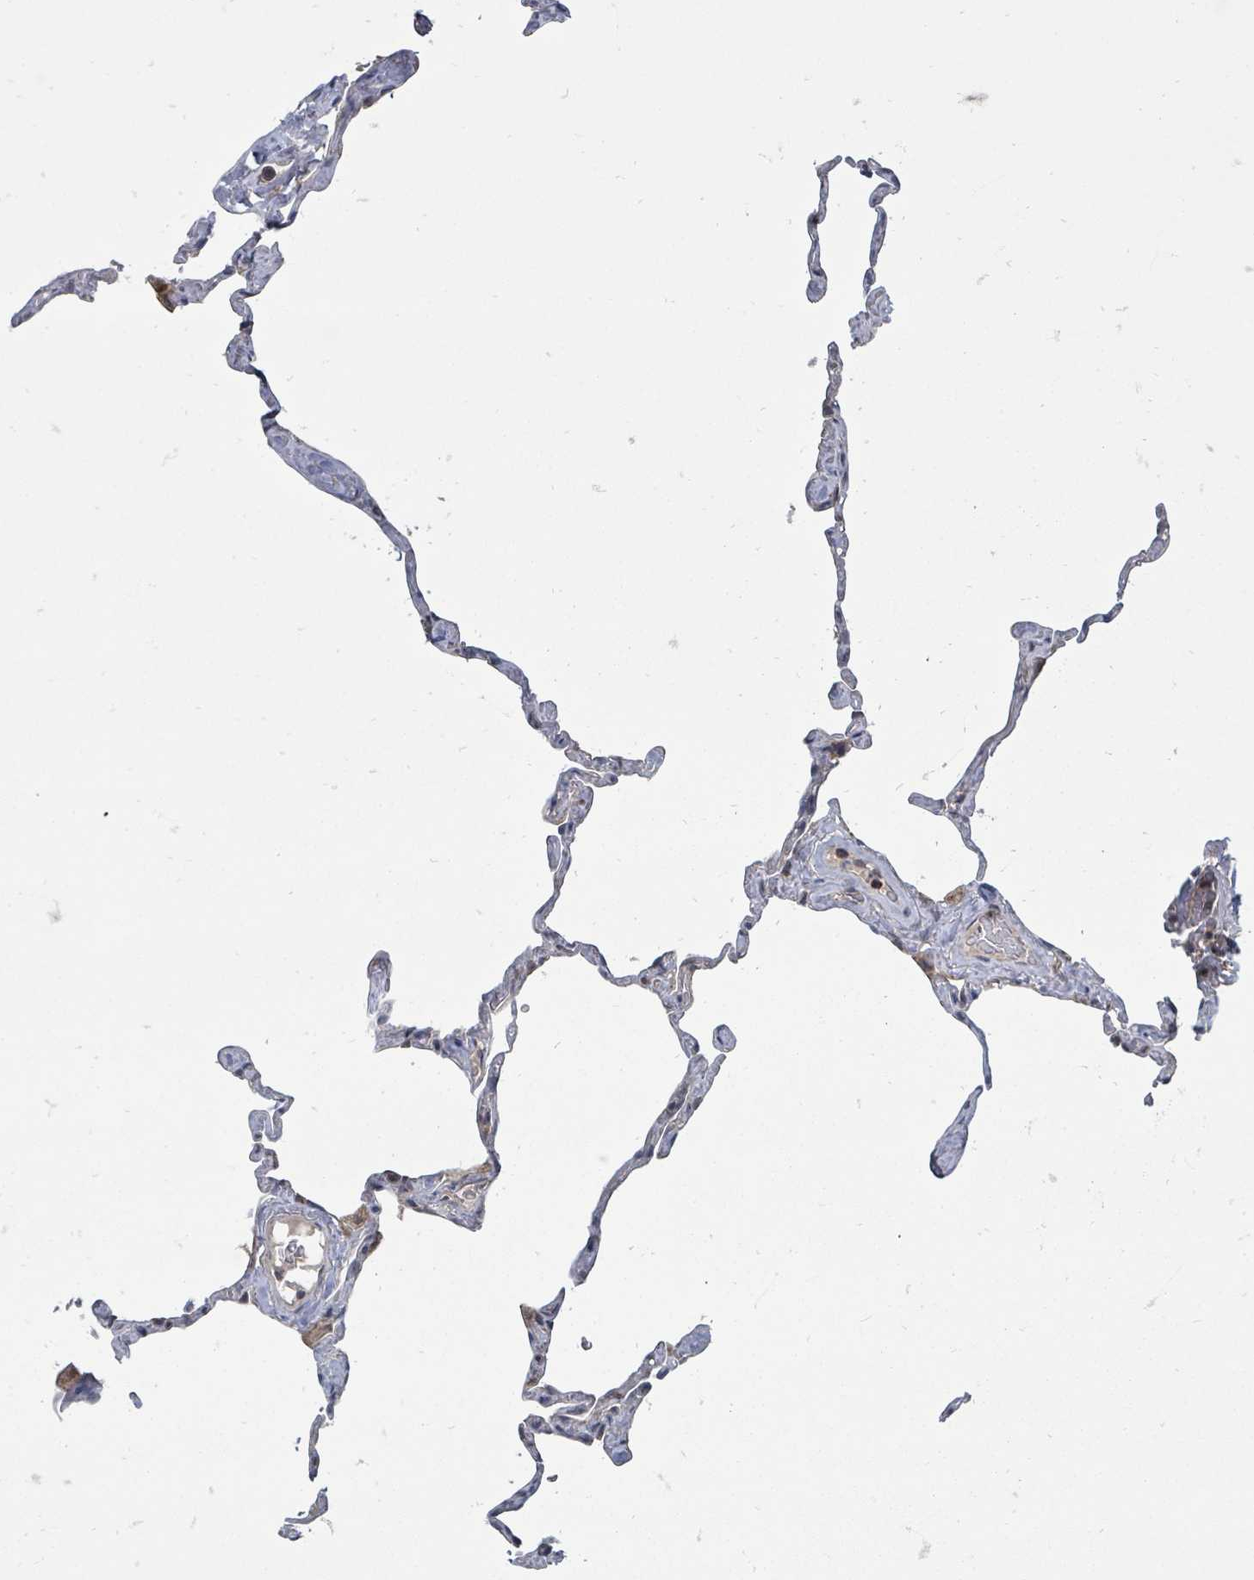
{"staining": {"intensity": "negative", "quantity": "none", "location": "none"}, "tissue": "lung", "cell_type": "Alveolar cells", "image_type": "normal", "snomed": [{"axis": "morphology", "description": "Normal tissue, NOS"}, {"axis": "topography", "description": "Lung"}], "caption": "Normal lung was stained to show a protein in brown. There is no significant positivity in alveolar cells. (Immunohistochemistry, brightfield microscopy, high magnification).", "gene": "MAGOHB", "patient": {"sex": "male", "age": 65}}